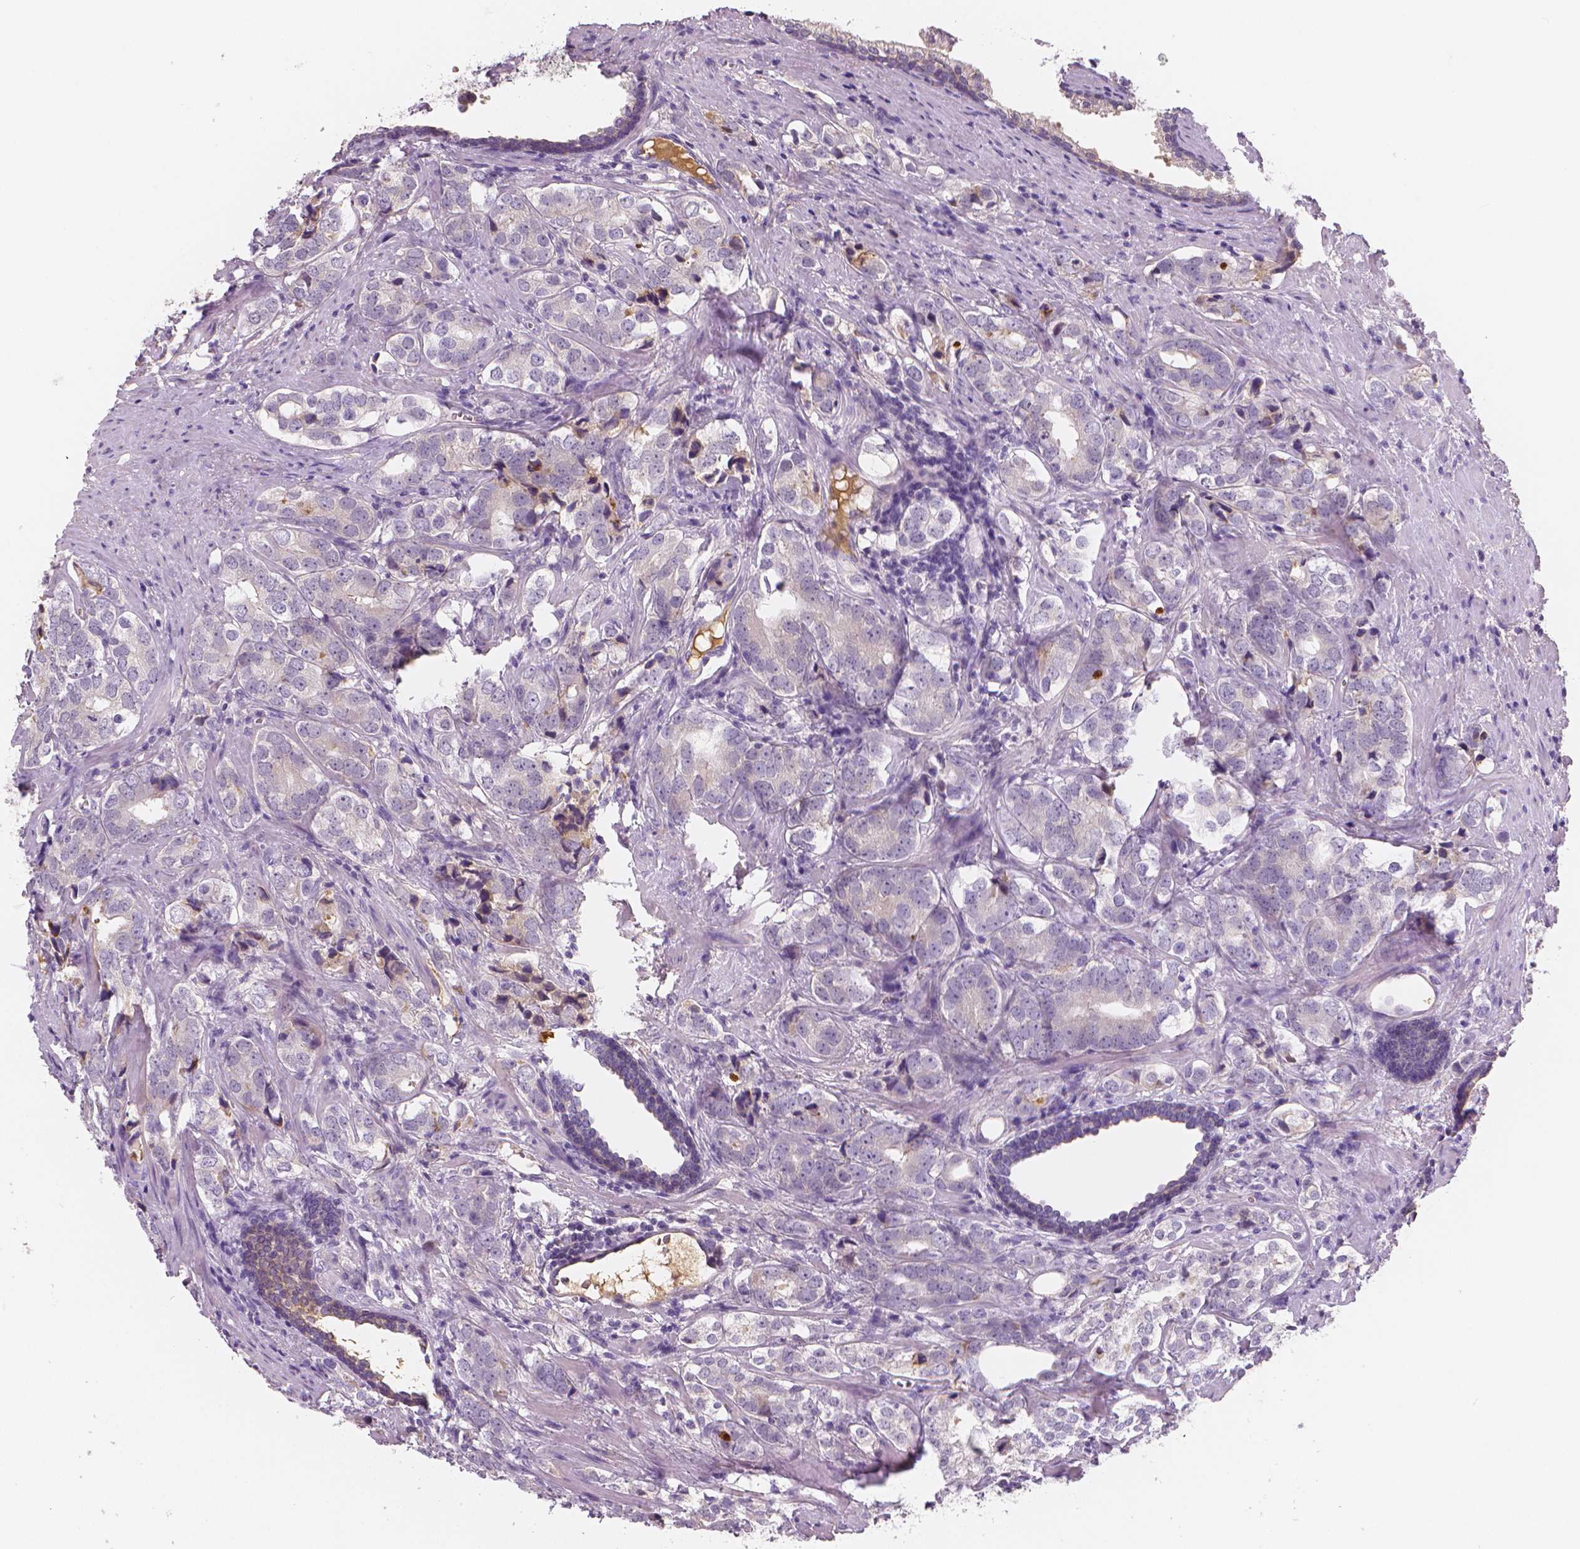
{"staining": {"intensity": "negative", "quantity": "none", "location": "none"}, "tissue": "prostate cancer", "cell_type": "Tumor cells", "image_type": "cancer", "snomed": [{"axis": "morphology", "description": "Adenocarcinoma, NOS"}, {"axis": "topography", "description": "Prostate and seminal vesicle, NOS"}], "caption": "Immunohistochemistry (IHC) micrograph of neoplastic tissue: human prostate cancer stained with DAB exhibits no significant protein expression in tumor cells. Nuclei are stained in blue.", "gene": "APOA4", "patient": {"sex": "male", "age": 63}}